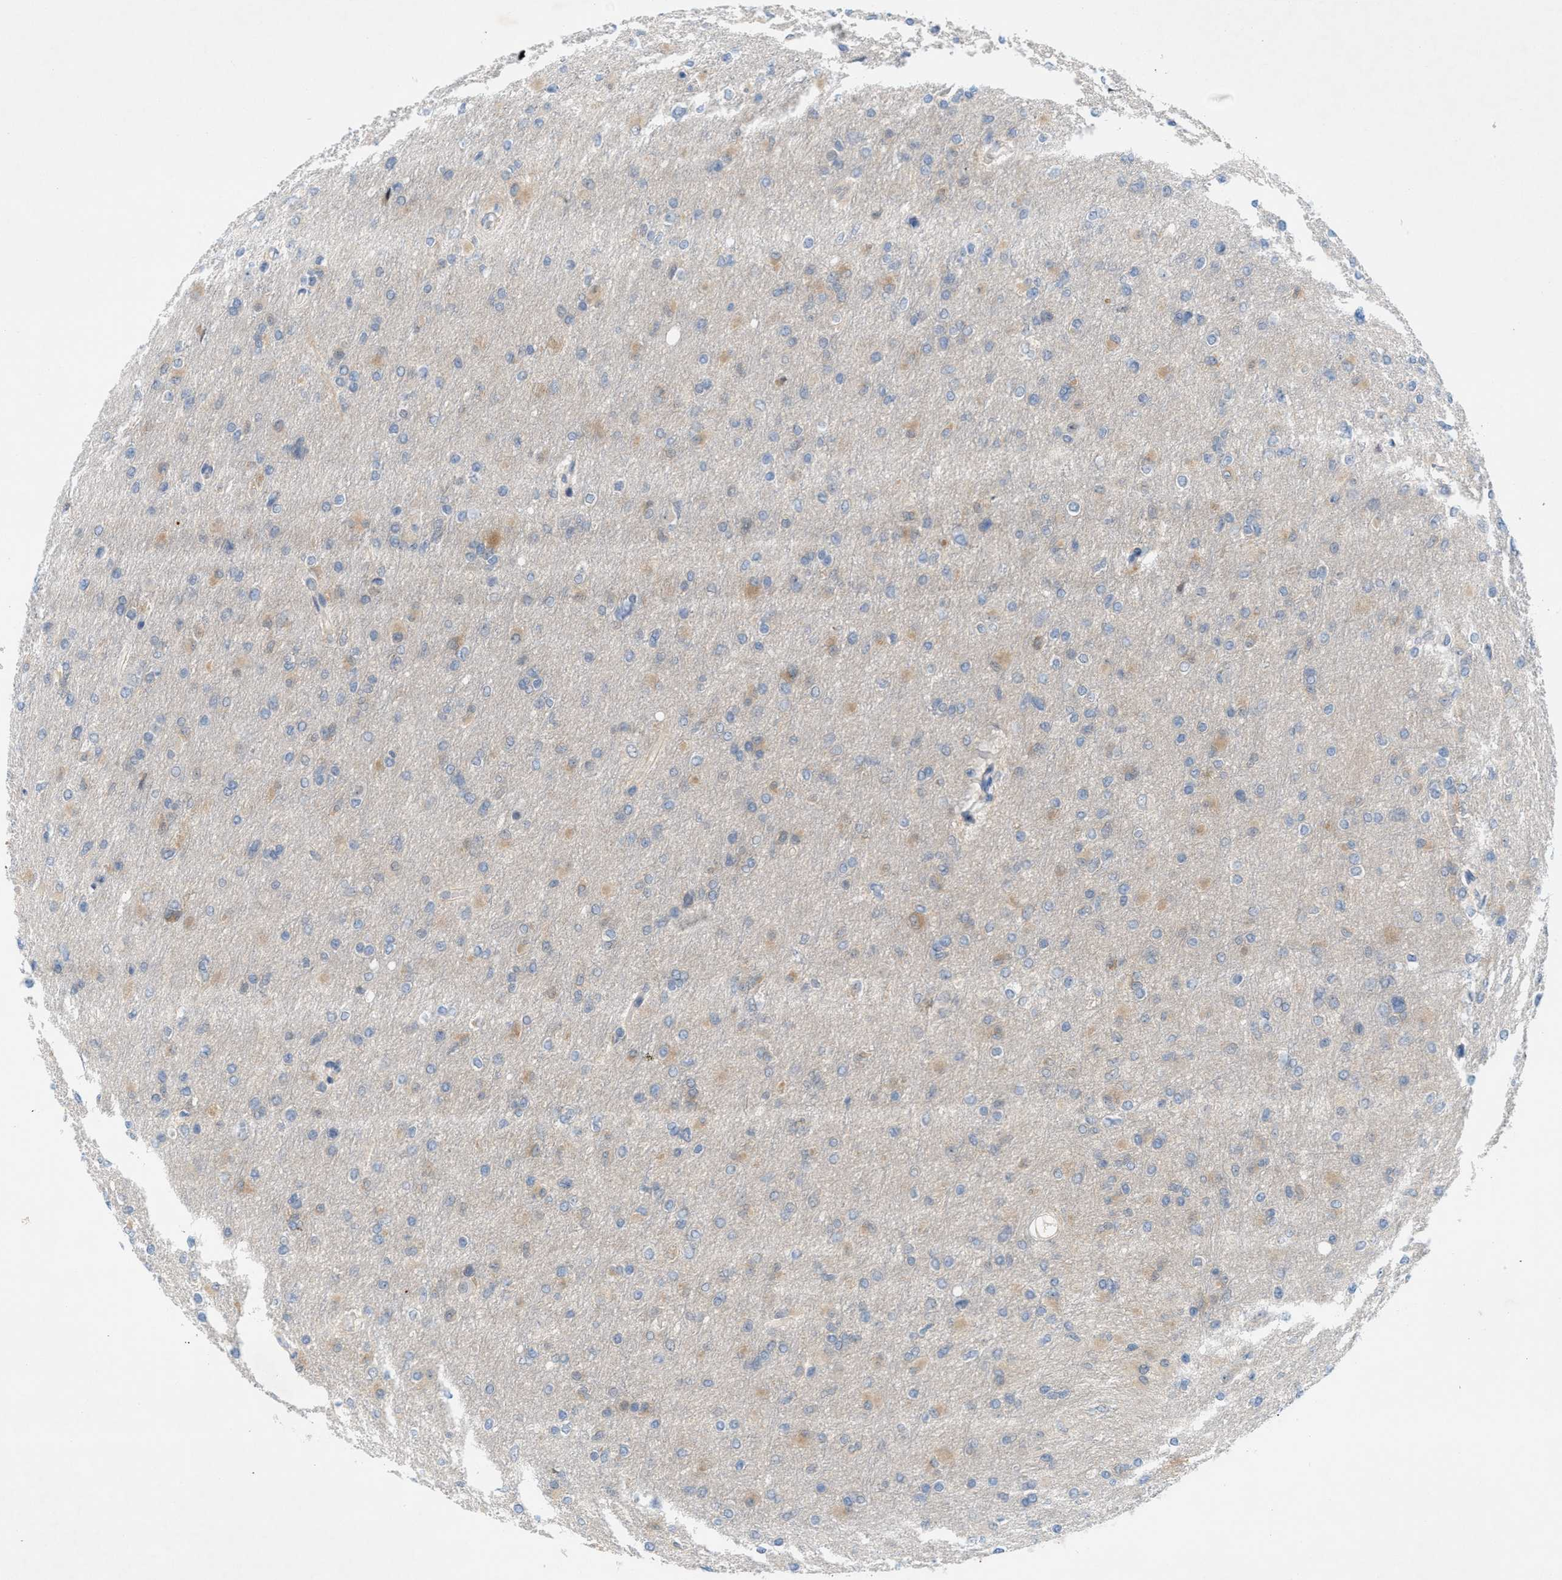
{"staining": {"intensity": "moderate", "quantity": "<25%", "location": "cytoplasmic/membranous"}, "tissue": "glioma", "cell_type": "Tumor cells", "image_type": "cancer", "snomed": [{"axis": "morphology", "description": "Glioma, malignant, High grade"}, {"axis": "topography", "description": "Cerebral cortex"}], "caption": "Glioma stained with DAB IHC reveals low levels of moderate cytoplasmic/membranous expression in about <25% of tumor cells.", "gene": "WIPI2", "patient": {"sex": "female", "age": 36}}